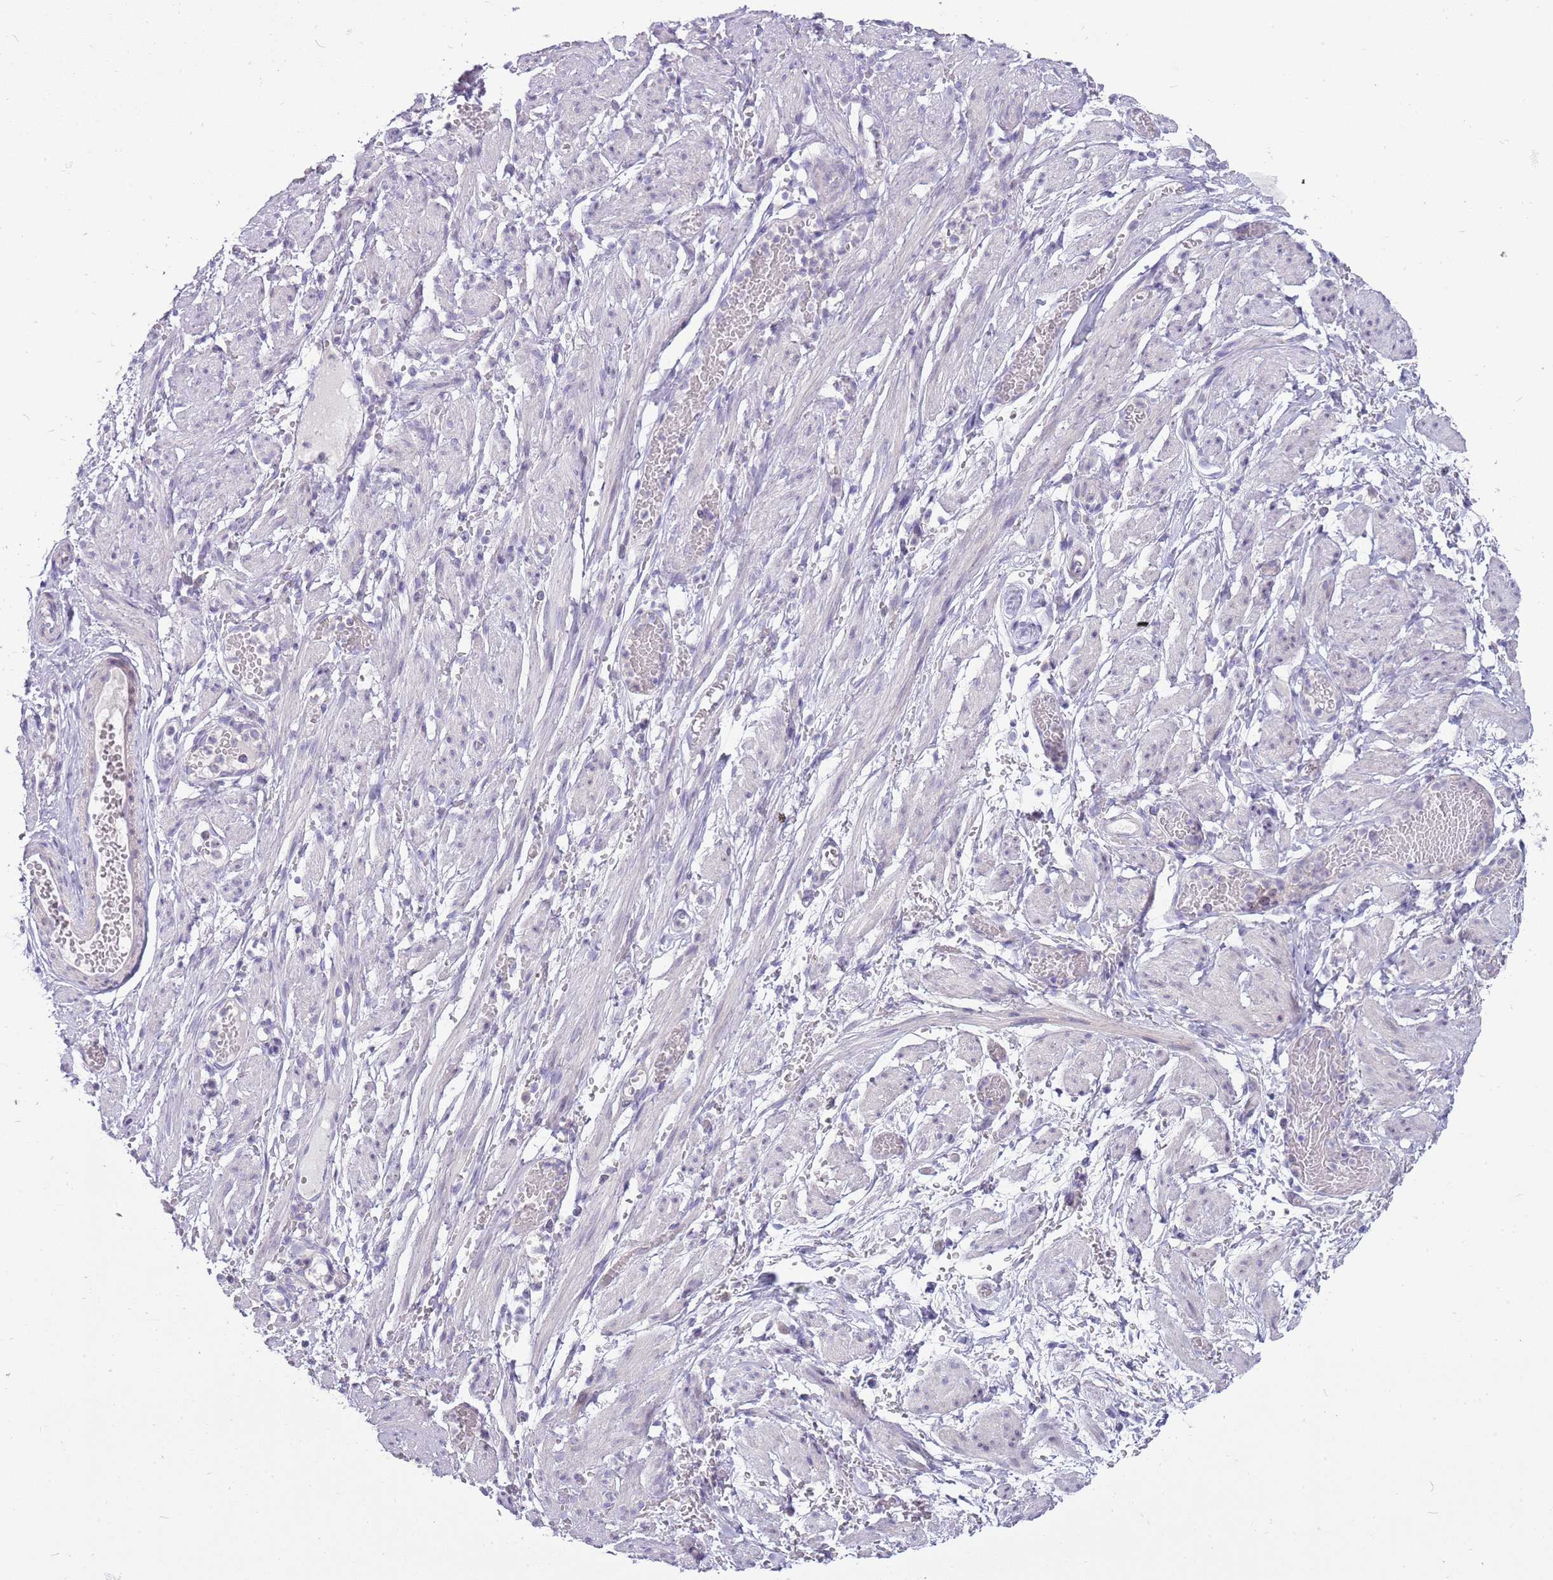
{"staining": {"intensity": "negative", "quantity": "none", "location": "none"}, "tissue": "adipose tissue", "cell_type": "Adipocytes", "image_type": "normal", "snomed": [{"axis": "morphology", "description": "Normal tissue, NOS"}, {"axis": "topography", "description": "Smooth muscle"}, {"axis": "topography", "description": "Peripheral nerve tissue"}], "caption": "Immunohistochemical staining of benign adipose tissue demonstrates no significant expression in adipocytes.", "gene": "DIPK1C", "patient": {"sex": "female", "age": 39}}